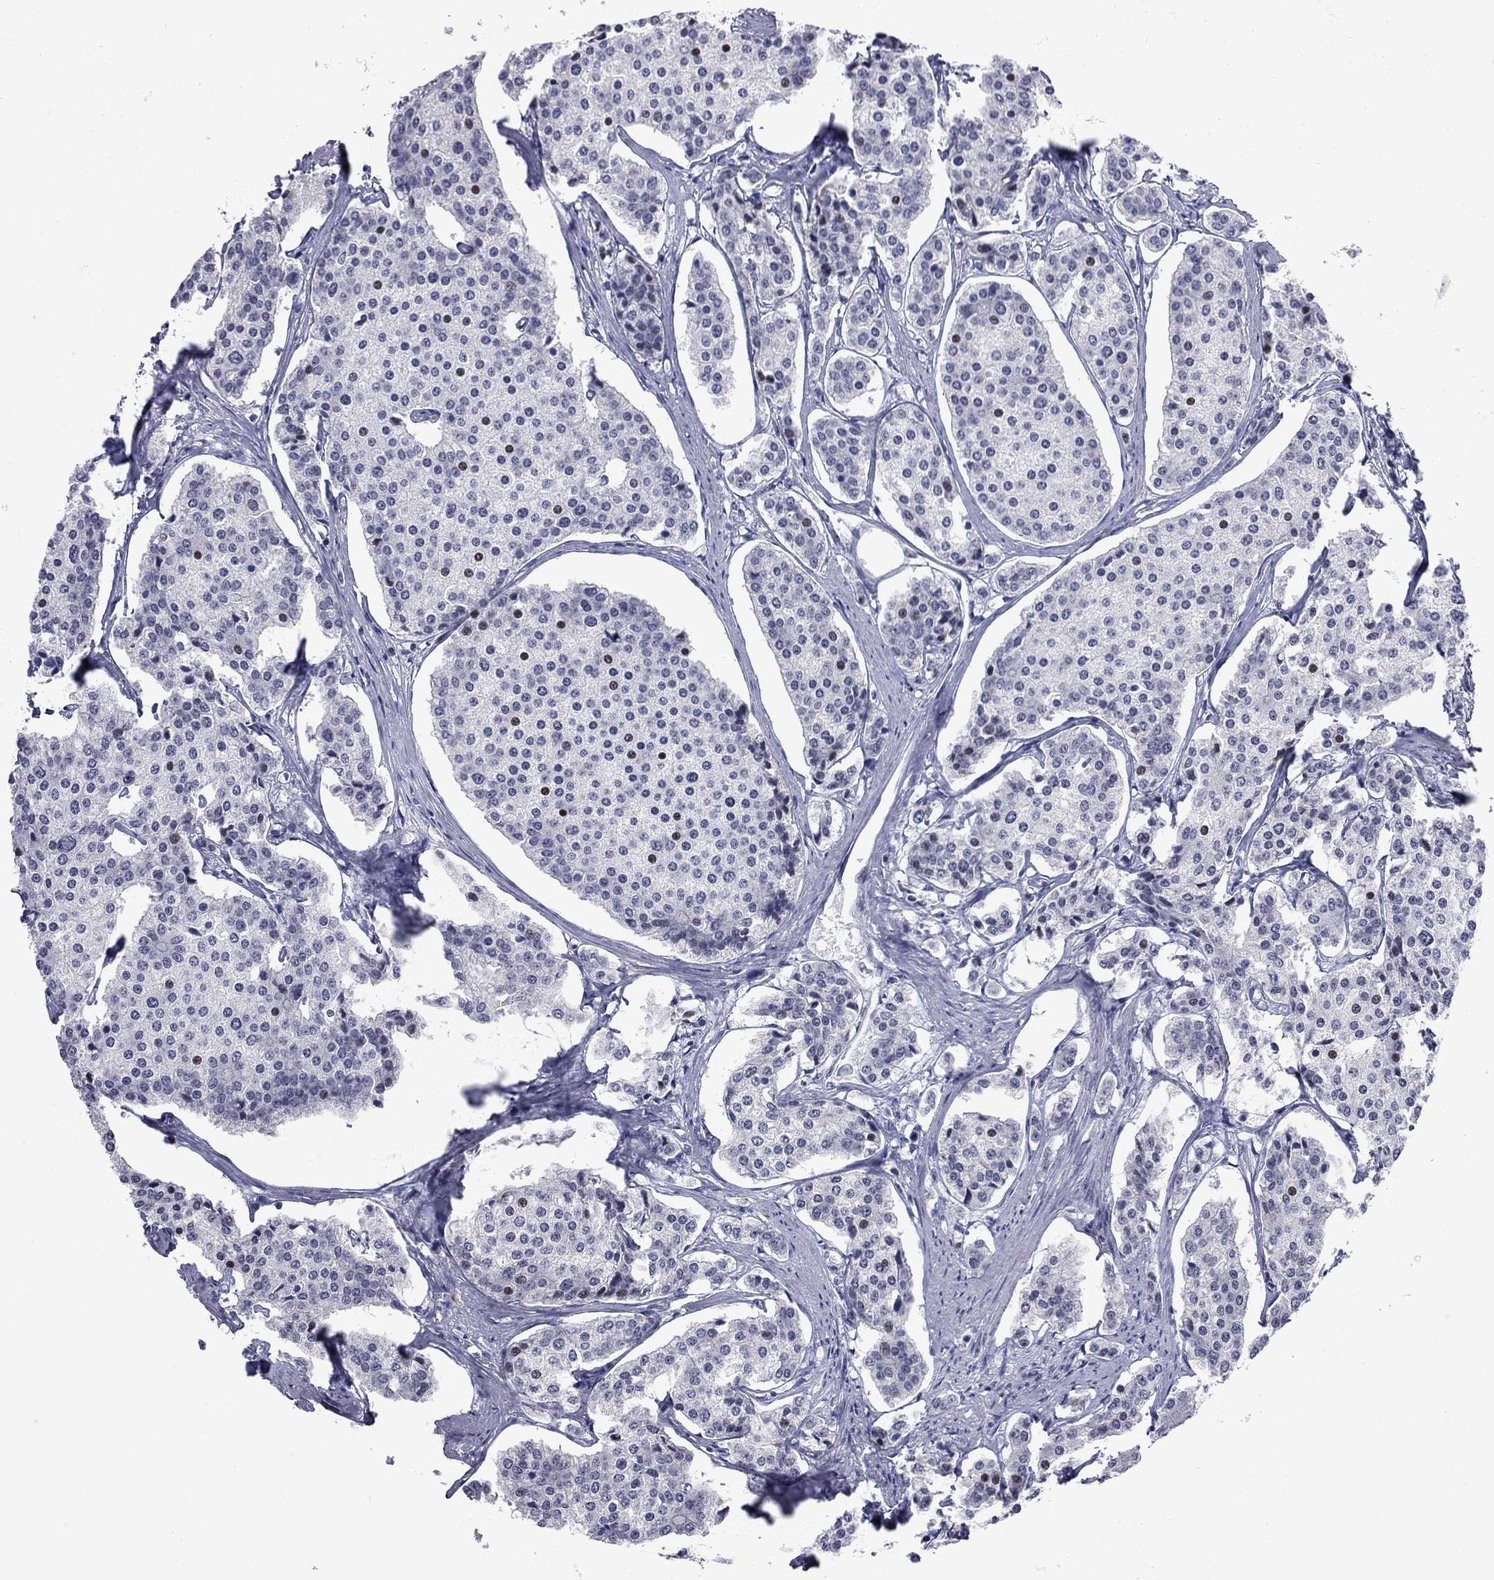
{"staining": {"intensity": "moderate", "quantity": "<25%", "location": "nuclear"}, "tissue": "carcinoid", "cell_type": "Tumor cells", "image_type": "cancer", "snomed": [{"axis": "morphology", "description": "Carcinoid, malignant, NOS"}, {"axis": "topography", "description": "Small intestine"}], "caption": "Brown immunohistochemical staining in carcinoid shows moderate nuclear positivity in approximately <25% of tumor cells. The protein of interest is shown in brown color, while the nuclei are stained blue.", "gene": "ZNF154", "patient": {"sex": "female", "age": 65}}